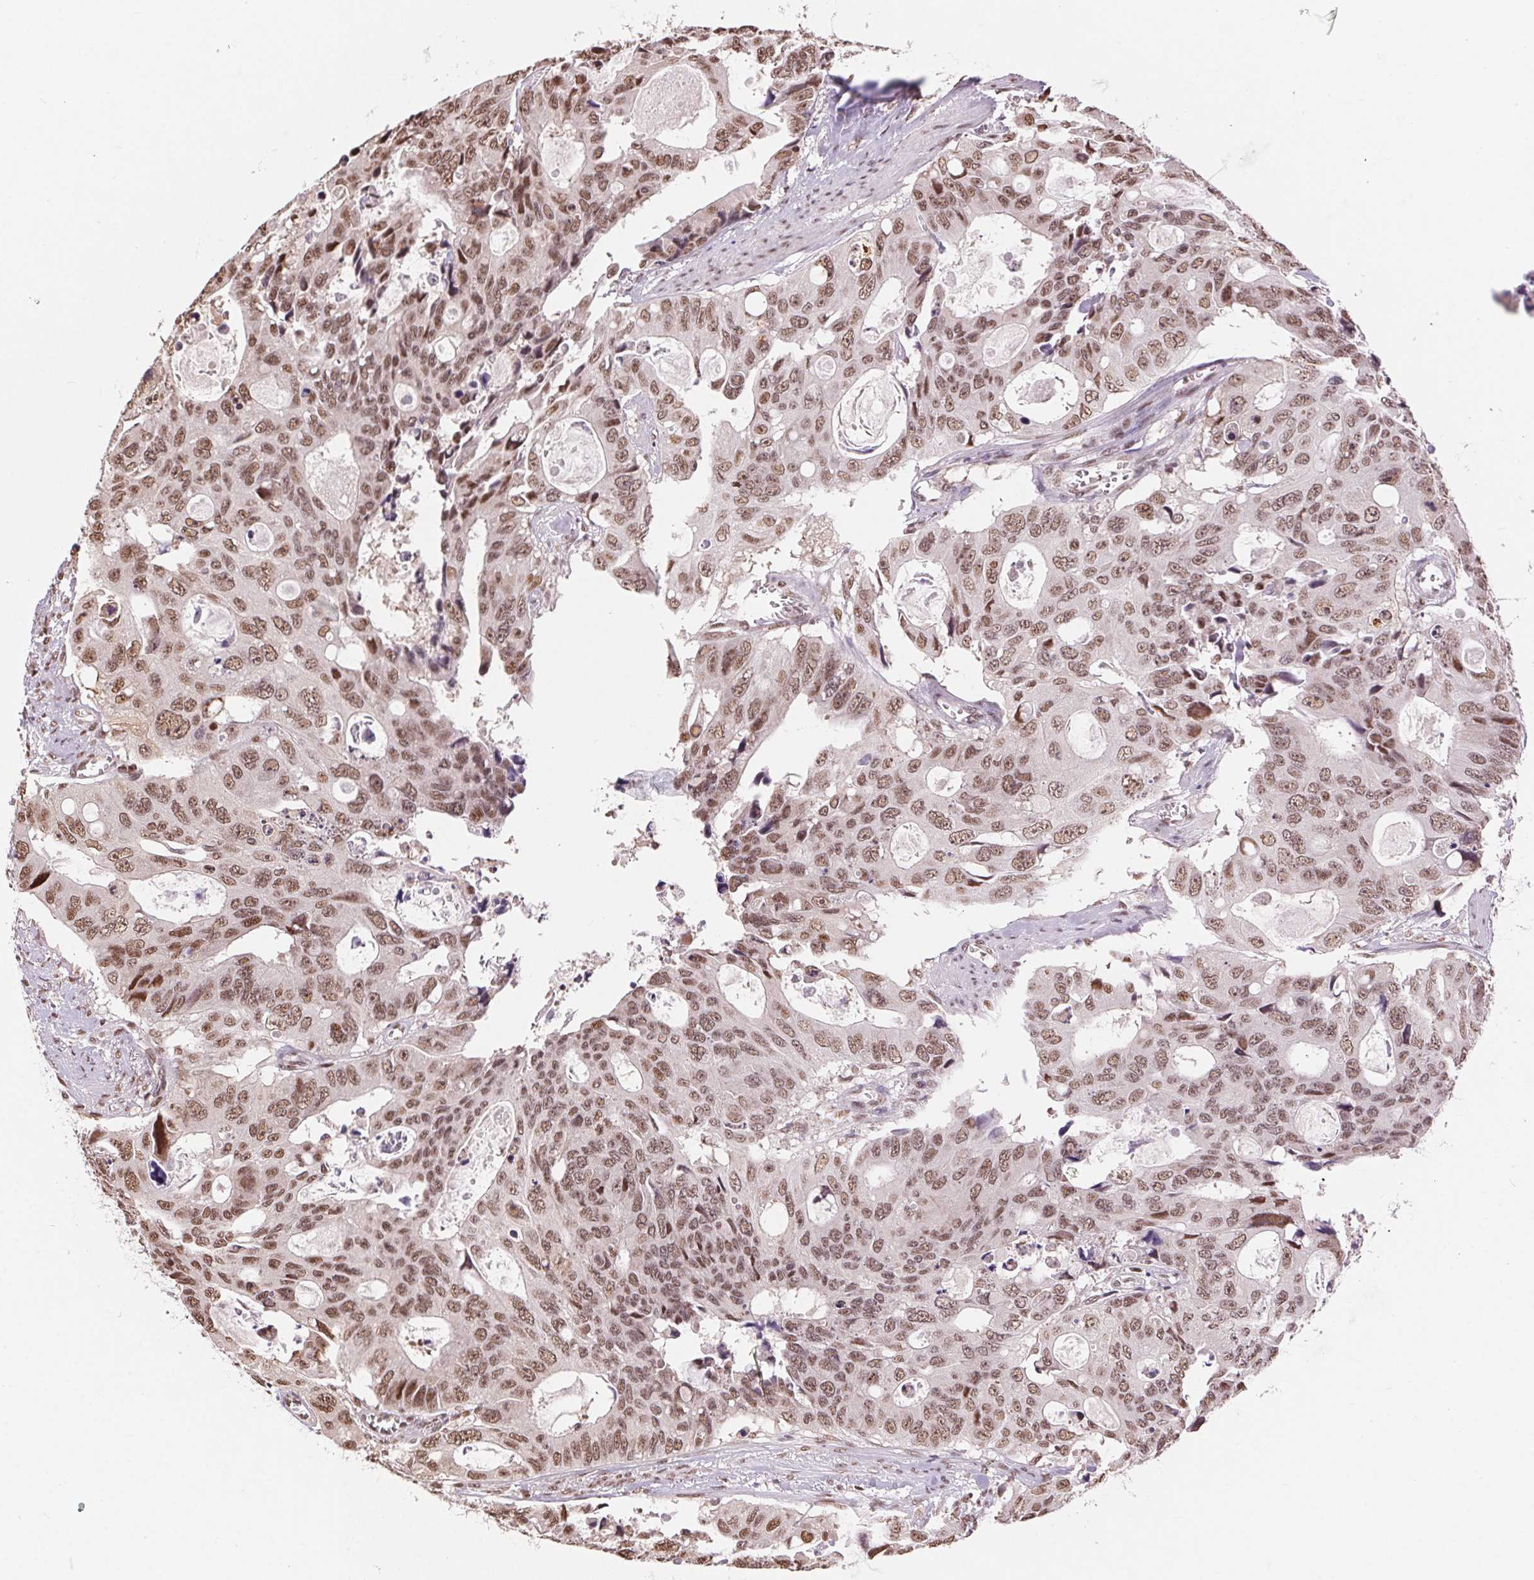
{"staining": {"intensity": "moderate", "quantity": ">75%", "location": "nuclear"}, "tissue": "colorectal cancer", "cell_type": "Tumor cells", "image_type": "cancer", "snomed": [{"axis": "morphology", "description": "Adenocarcinoma, NOS"}, {"axis": "topography", "description": "Rectum"}], "caption": "Tumor cells display medium levels of moderate nuclear staining in approximately >75% of cells in adenocarcinoma (colorectal). (brown staining indicates protein expression, while blue staining denotes nuclei).", "gene": "RAD23A", "patient": {"sex": "male", "age": 76}}